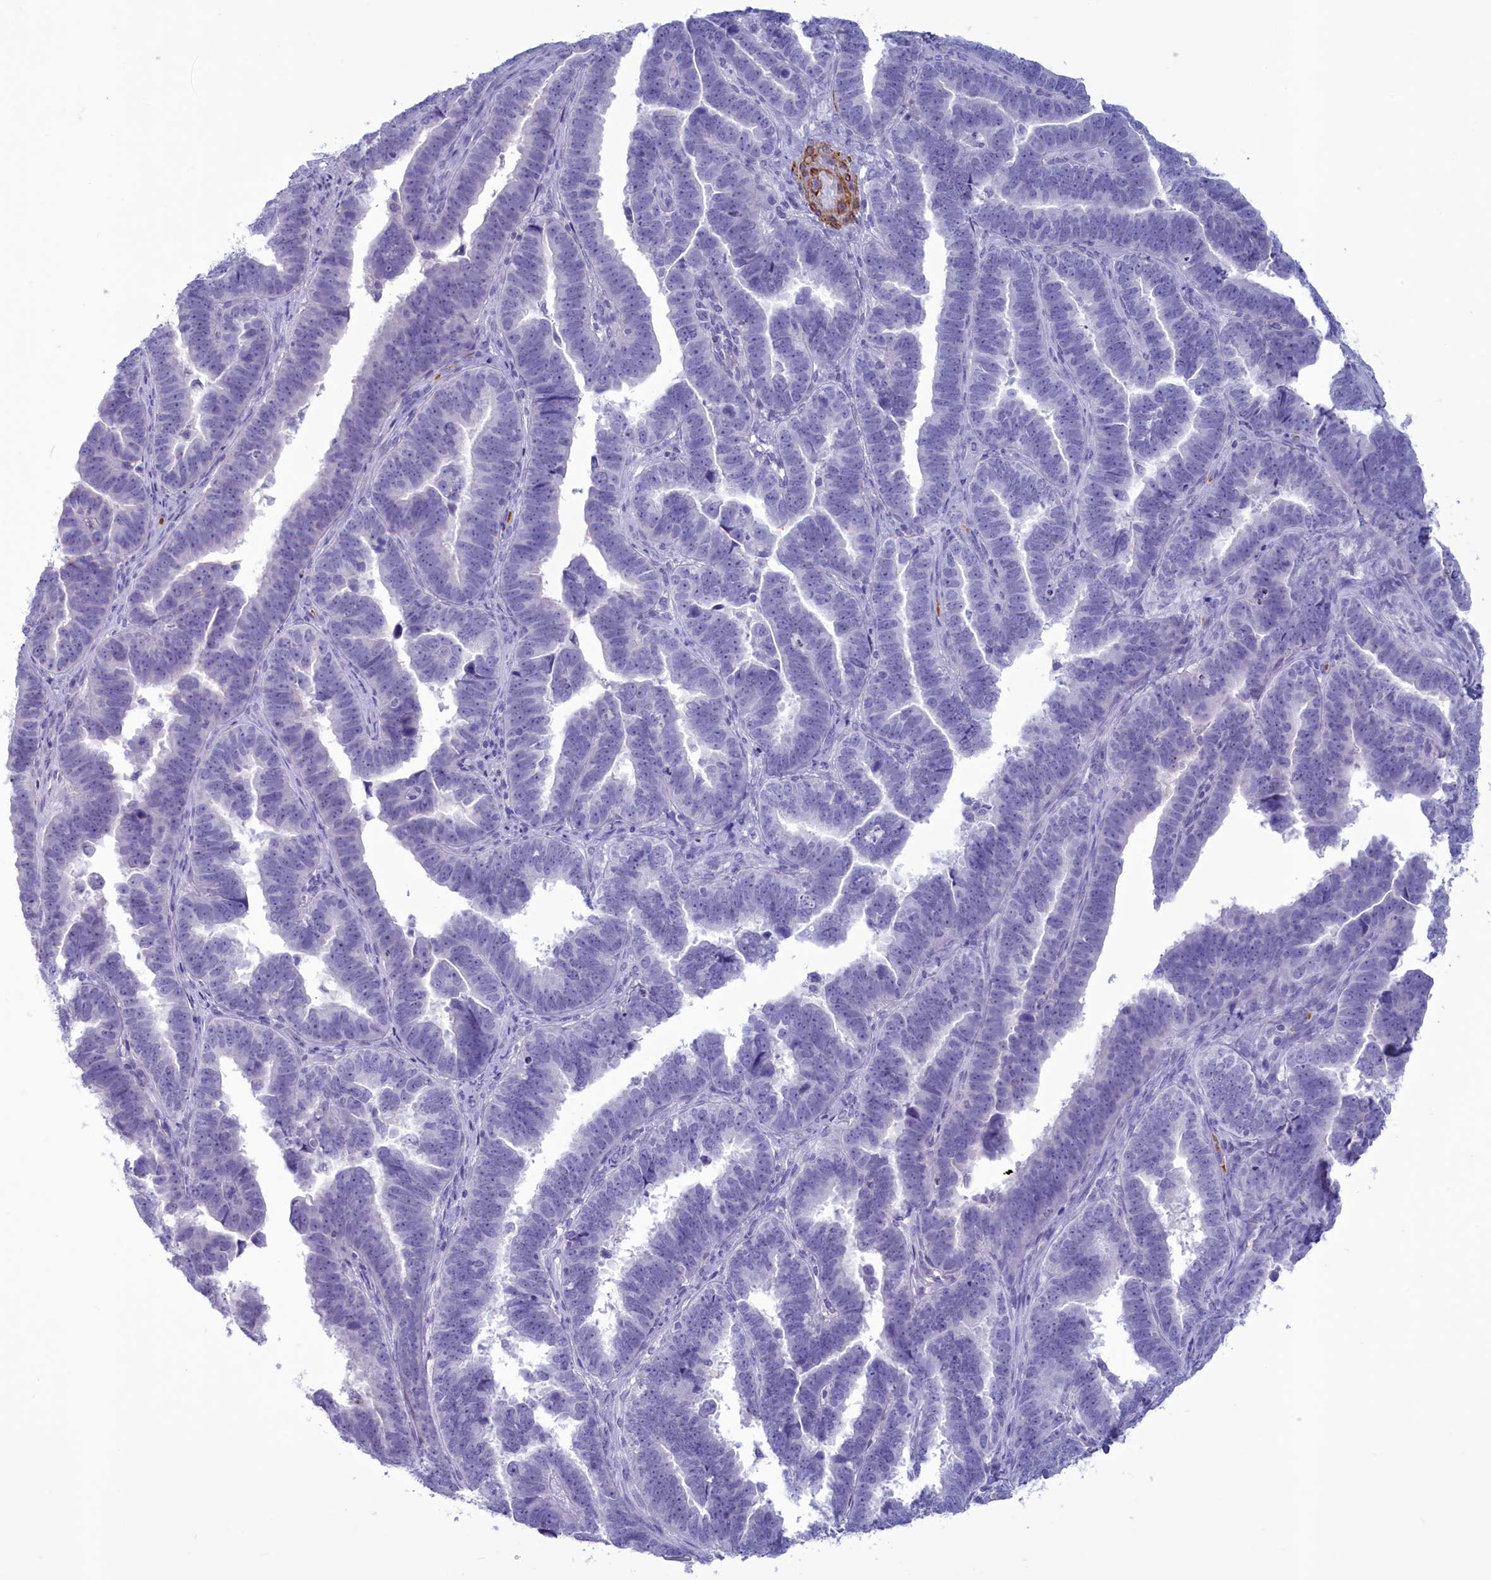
{"staining": {"intensity": "negative", "quantity": "none", "location": "none"}, "tissue": "endometrial cancer", "cell_type": "Tumor cells", "image_type": "cancer", "snomed": [{"axis": "morphology", "description": "Adenocarcinoma, NOS"}, {"axis": "topography", "description": "Endometrium"}], "caption": "Immunohistochemistry photomicrograph of neoplastic tissue: human endometrial cancer (adenocarcinoma) stained with DAB (3,3'-diaminobenzidine) displays no significant protein positivity in tumor cells.", "gene": "GAPDHS", "patient": {"sex": "female", "age": 75}}